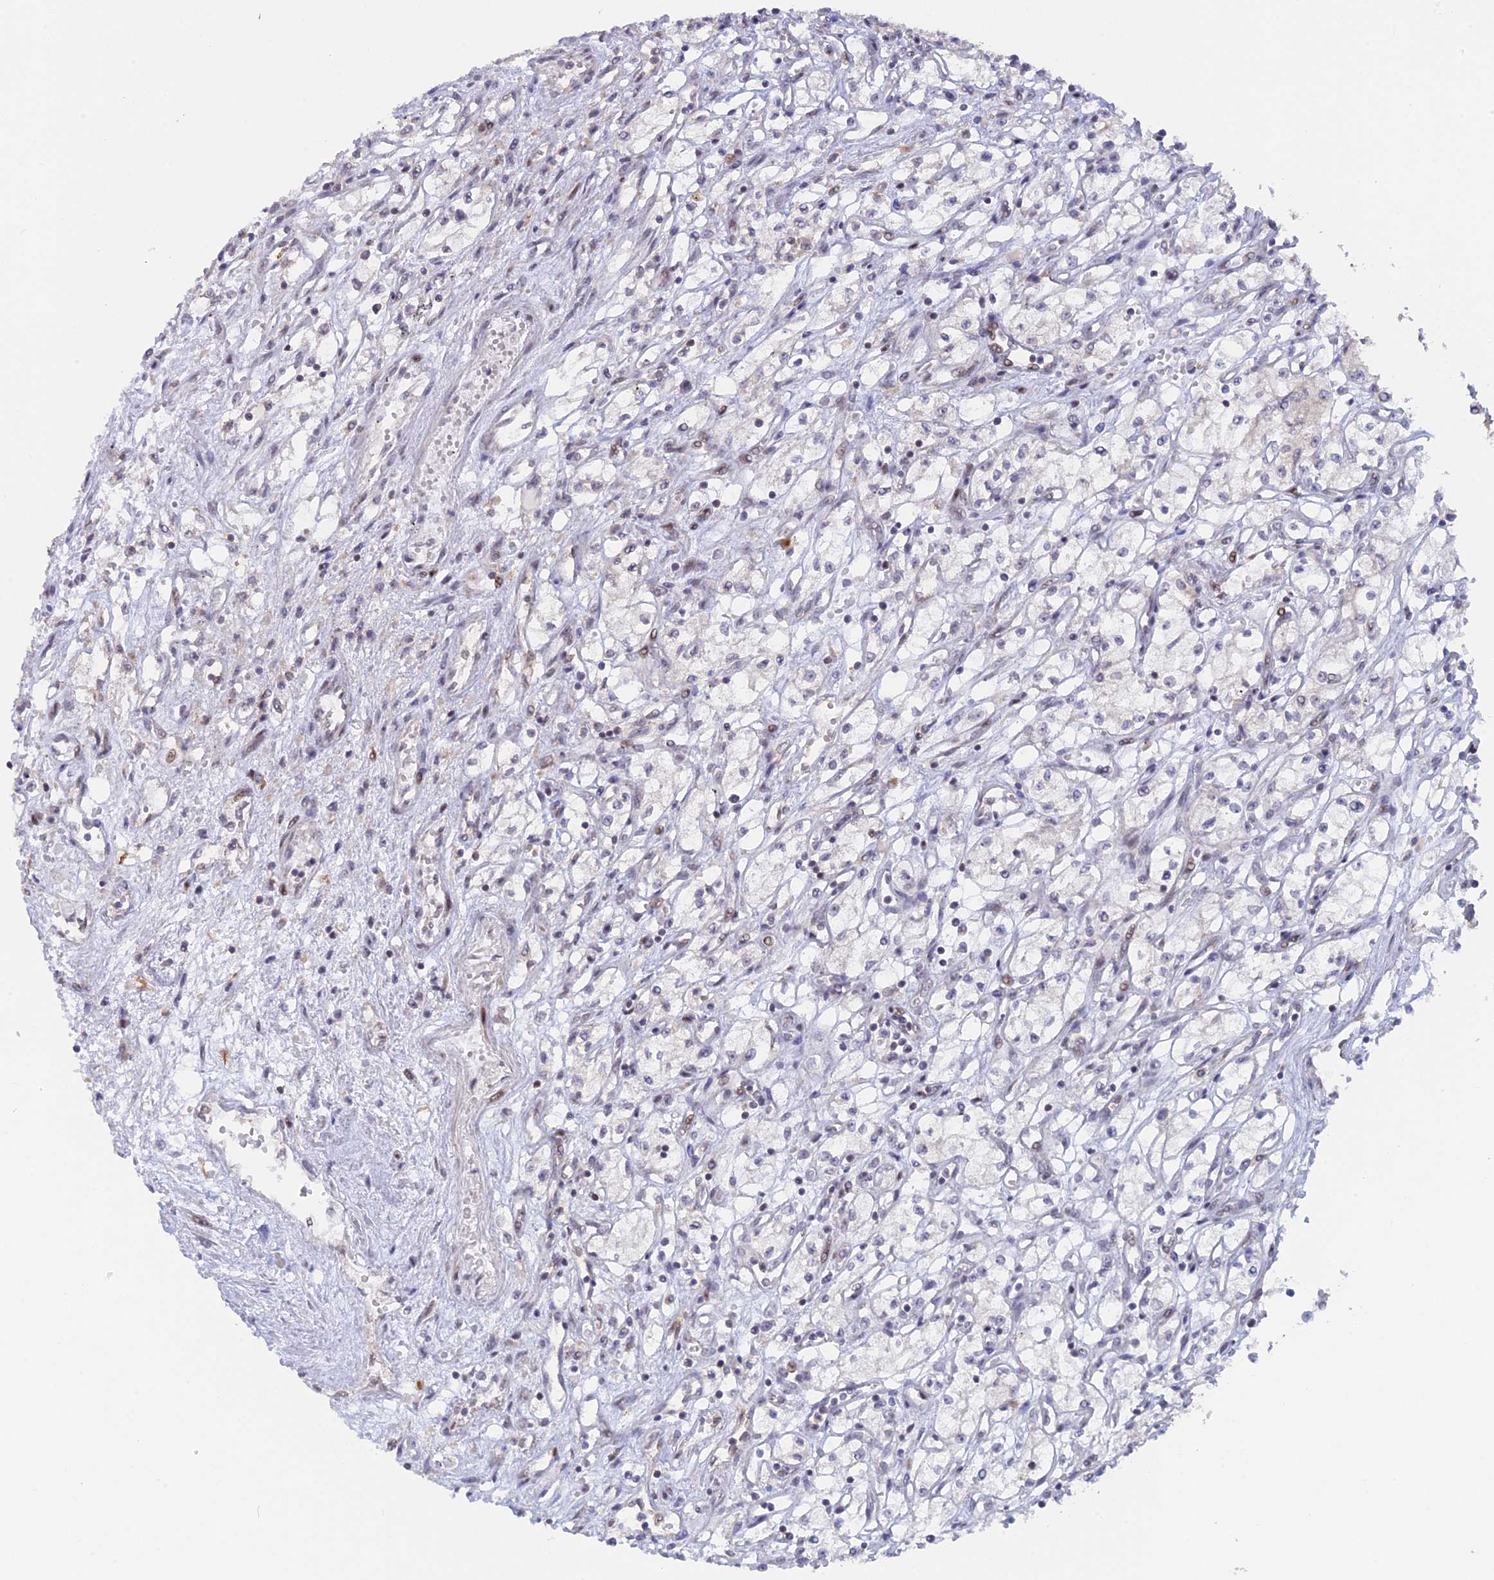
{"staining": {"intensity": "negative", "quantity": "none", "location": "none"}, "tissue": "renal cancer", "cell_type": "Tumor cells", "image_type": "cancer", "snomed": [{"axis": "morphology", "description": "Adenocarcinoma, NOS"}, {"axis": "topography", "description": "Kidney"}], "caption": "Immunohistochemical staining of human adenocarcinoma (renal) reveals no significant expression in tumor cells.", "gene": "GSKIP", "patient": {"sex": "male", "age": 59}}